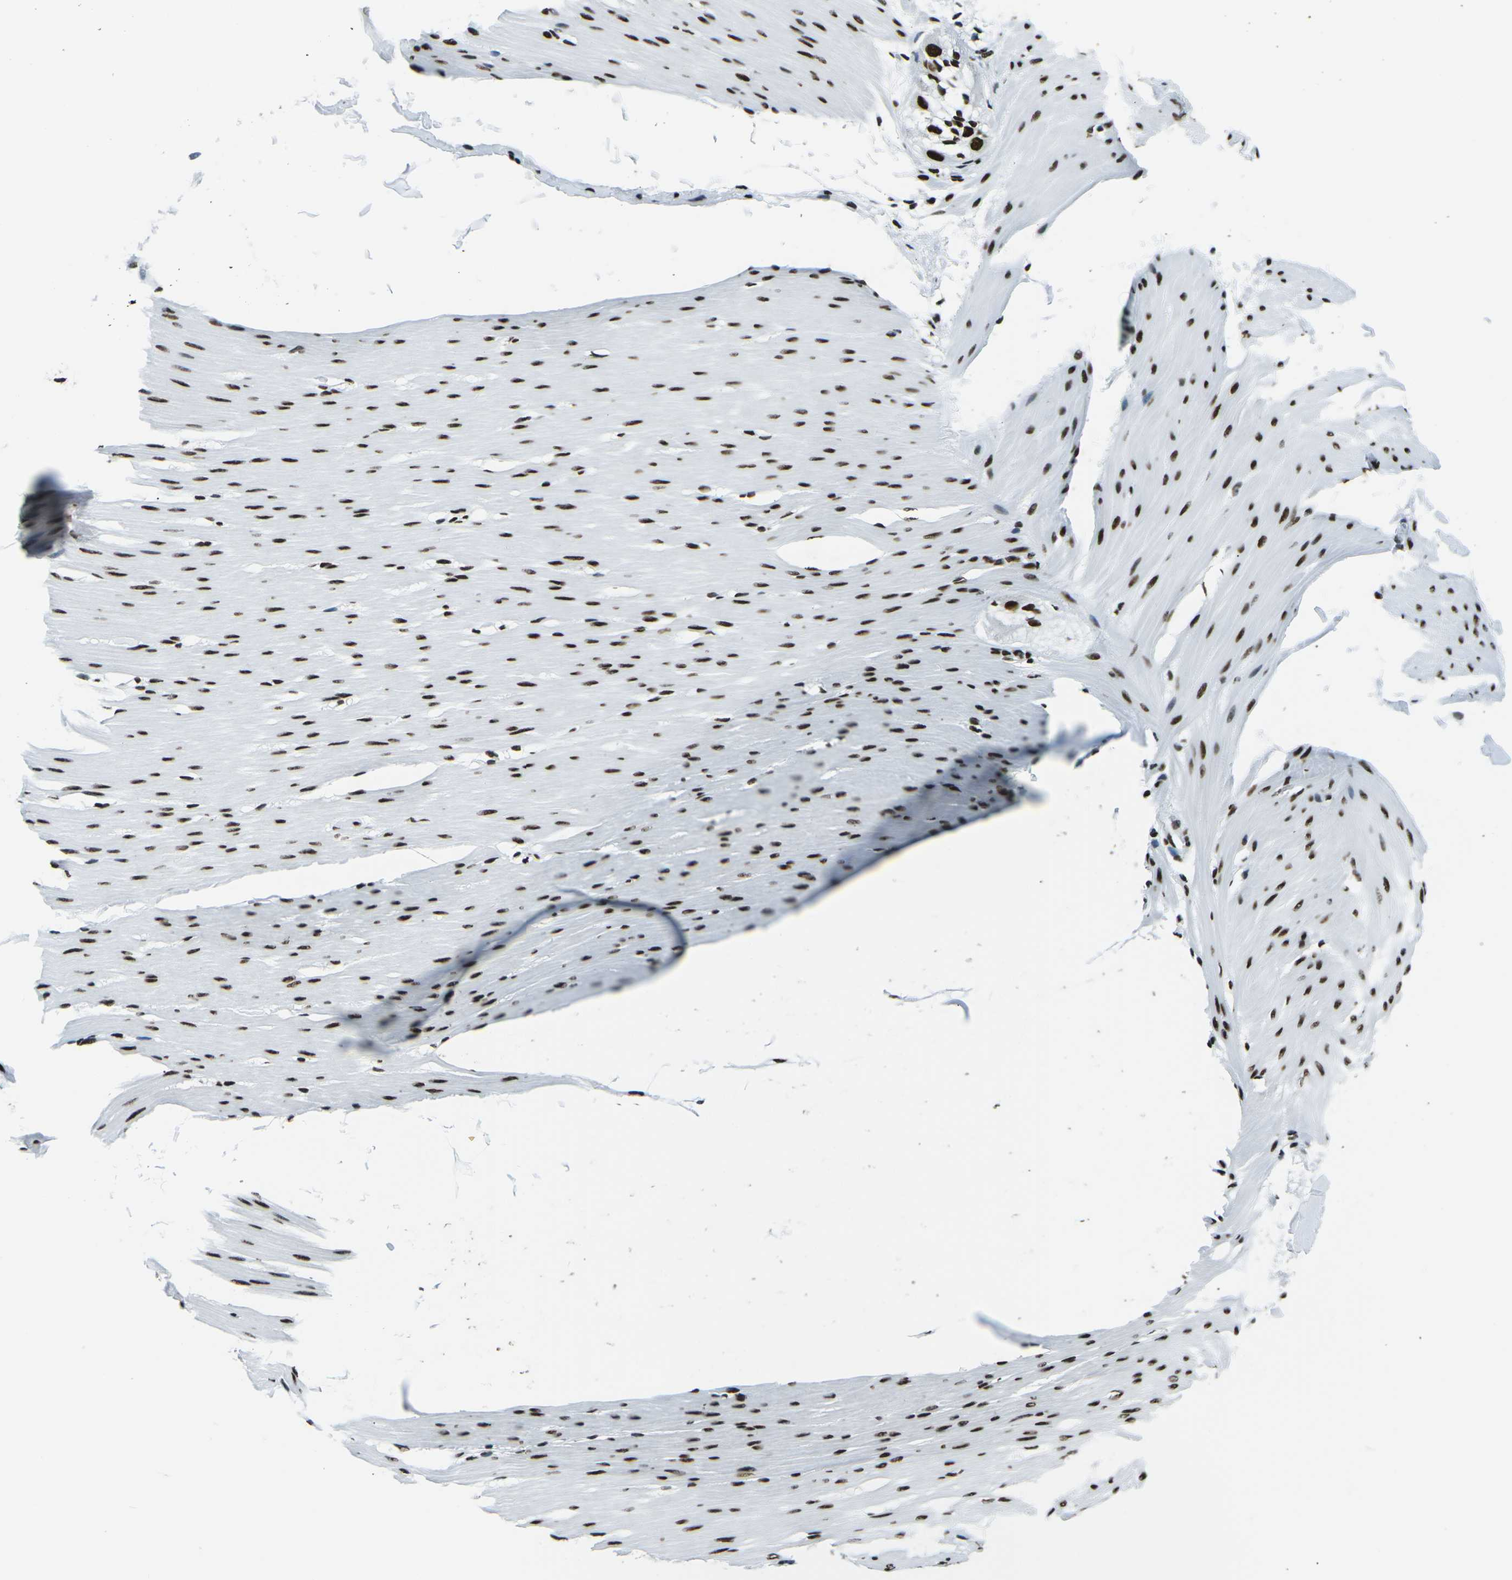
{"staining": {"intensity": "strong", "quantity": ">75%", "location": "nuclear"}, "tissue": "smooth muscle", "cell_type": "Smooth muscle cells", "image_type": "normal", "snomed": [{"axis": "morphology", "description": "Normal tissue, NOS"}, {"axis": "topography", "description": "Smooth muscle"}, {"axis": "topography", "description": "Colon"}], "caption": "Protein positivity by IHC reveals strong nuclear staining in approximately >75% of smooth muscle cells in normal smooth muscle.", "gene": "HNRNPL", "patient": {"sex": "male", "age": 67}}